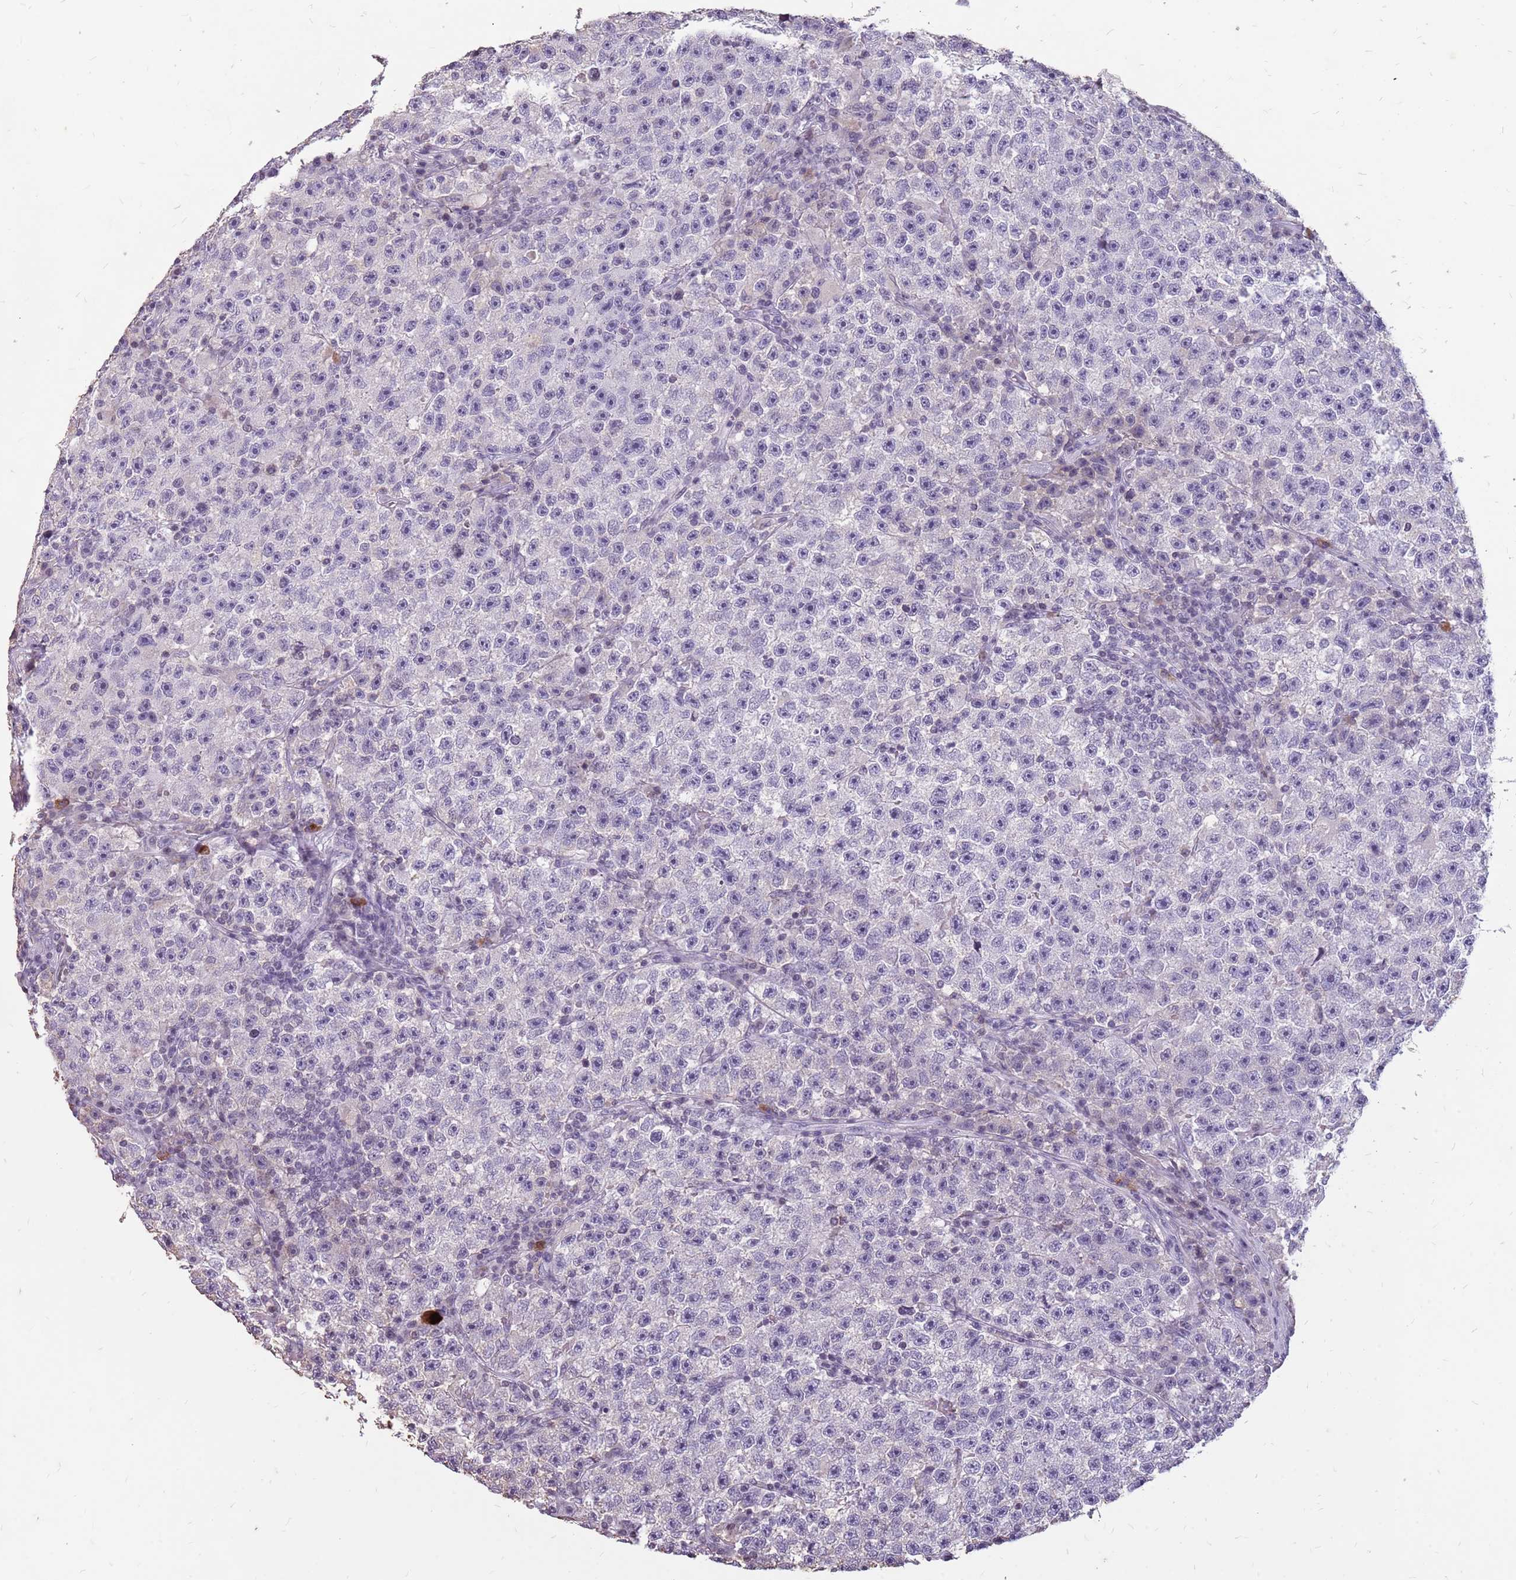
{"staining": {"intensity": "negative", "quantity": "none", "location": "none"}, "tissue": "testis cancer", "cell_type": "Tumor cells", "image_type": "cancer", "snomed": [{"axis": "morphology", "description": "Seminoma, NOS"}, {"axis": "topography", "description": "Testis"}], "caption": "This photomicrograph is of testis seminoma stained with immunohistochemistry to label a protein in brown with the nuclei are counter-stained blue. There is no positivity in tumor cells. (Brightfield microscopy of DAB IHC at high magnification).", "gene": "NEK6", "patient": {"sex": "male", "age": 22}}